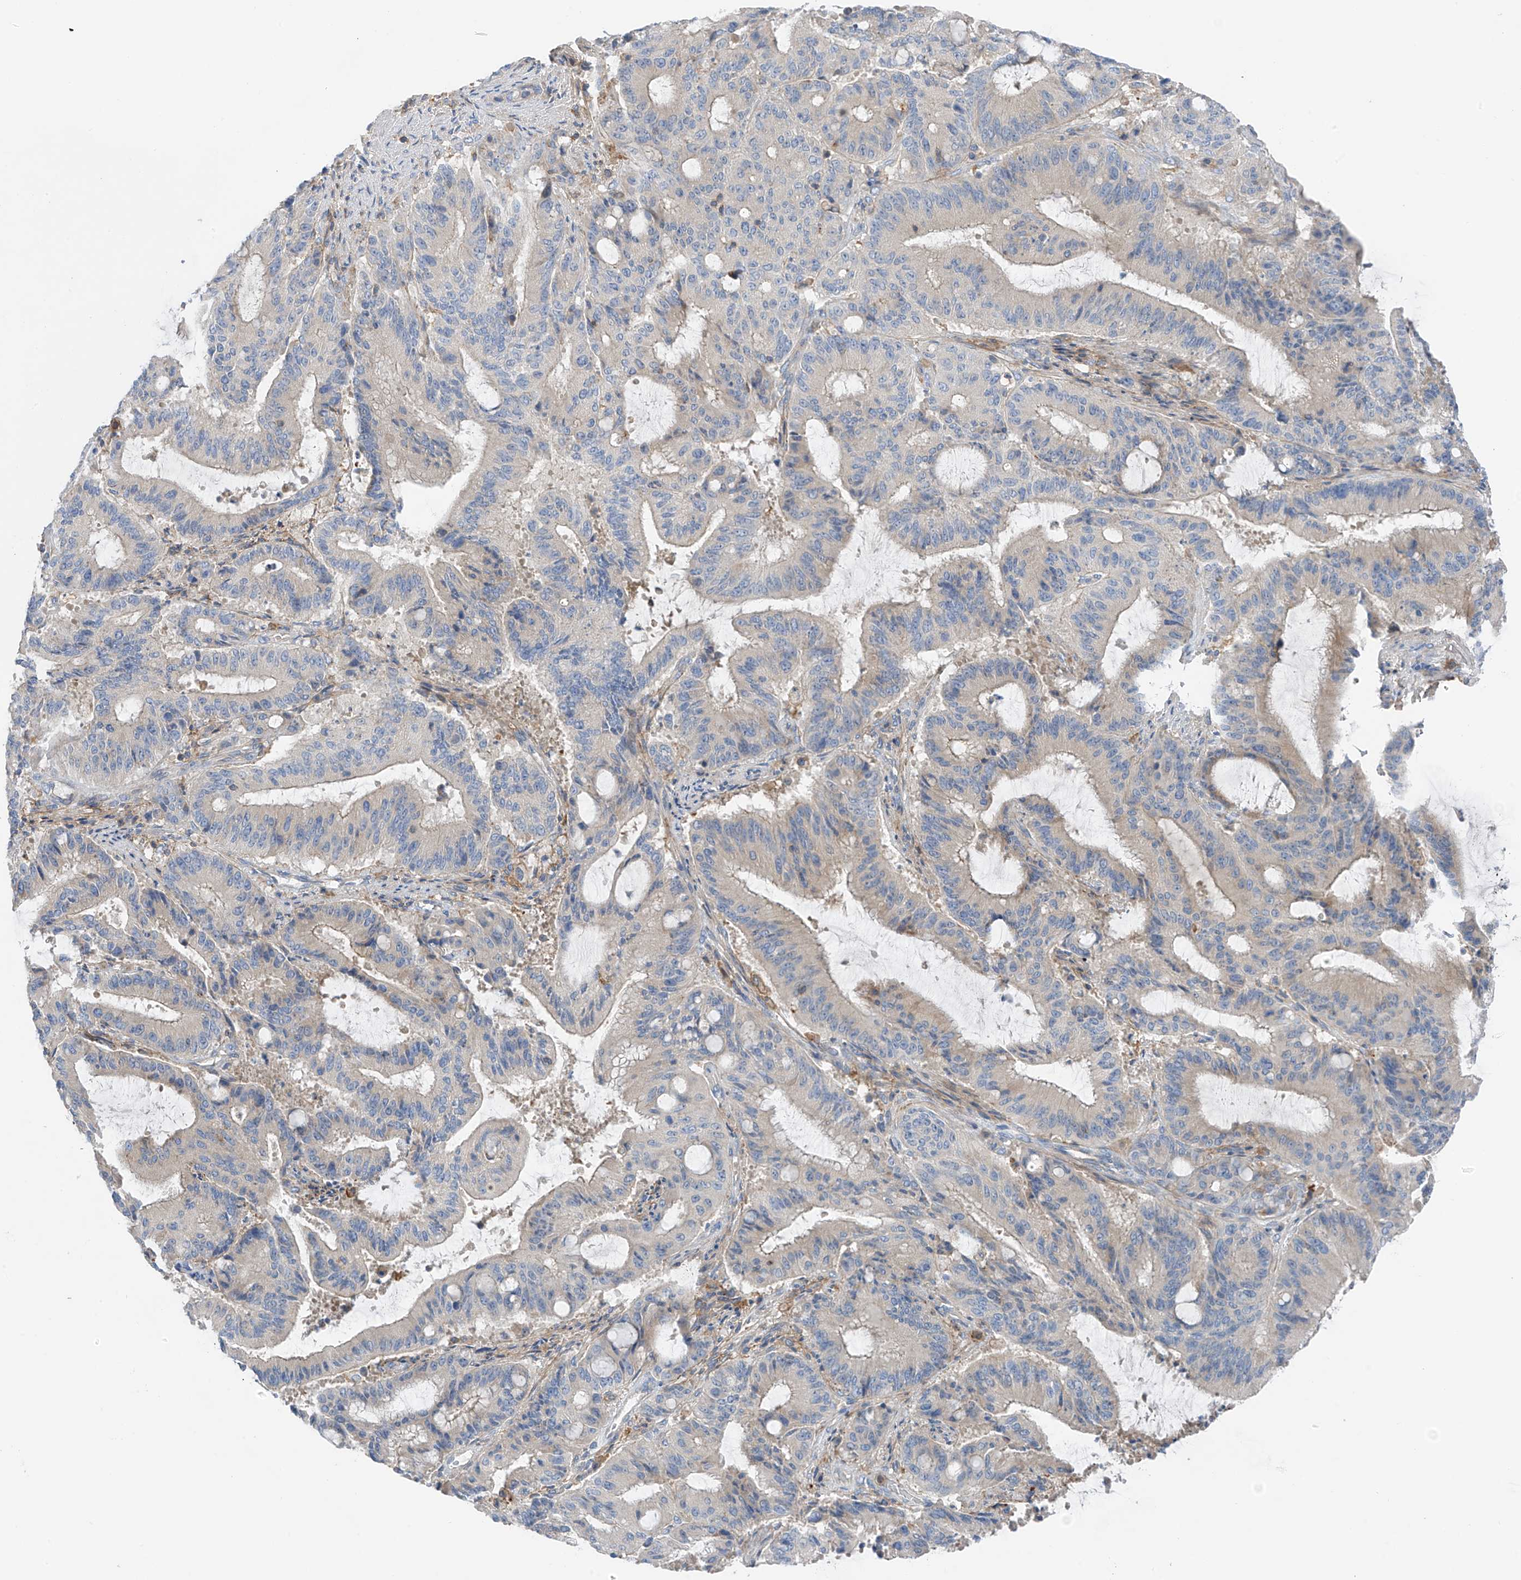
{"staining": {"intensity": "negative", "quantity": "none", "location": "none"}, "tissue": "liver cancer", "cell_type": "Tumor cells", "image_type": "cancer", "snomed": [{"axis": "morphology", "description": "Normal tissue, NOS"}, {"axis": "morphology", "description": "Cholangiocarcinoma"}, {"axis": "topography", "description": "Liver"}, {"axis": "topography", "description": "Peripheral nerve tissue"}], "caption": "Immunohistochemical staining of liver cholangiocarcinoma demonstrates no significant staining in tumor cells.", "gene": "NALCN", "patient": {"sex": "female", "age": 73}}